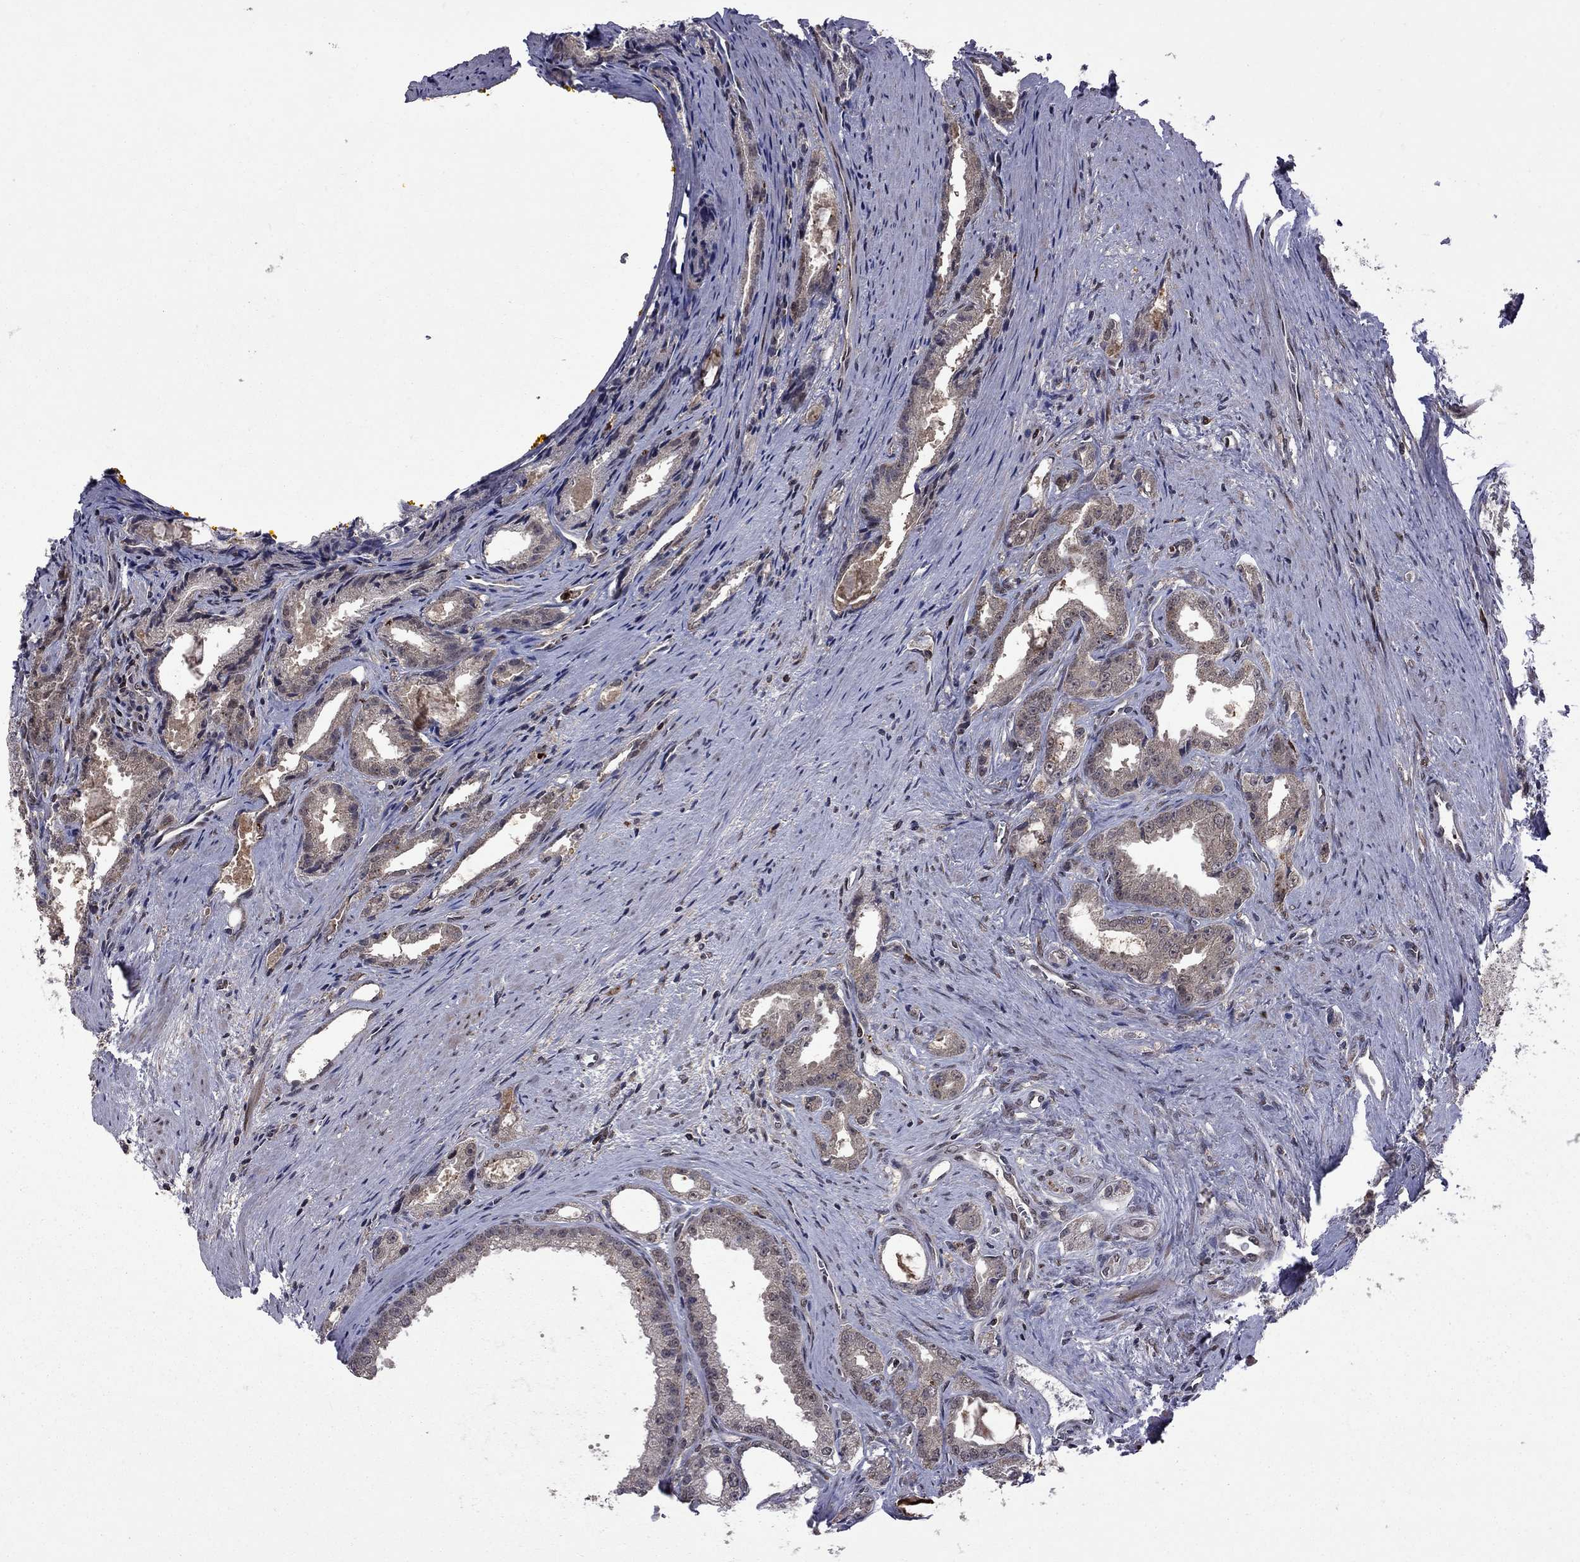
{"staining": {"intensity": "moderate", "quantity": "25%-75%", "location": "cytoplasmic/membranous"}, "tissue": "prostate cancer", "cell_type": "Tumor cells", "image_type": "cancer", "snomed": [{"axis": "morphology", "description": "Adenocarcinoma, NOS"}, {"axis": "morphology", "description": "Adenocarcinoma, High grade"}, {"axis": "topography", "description": "Prostate"}], "caption": "Immunohistochemical staining of human prostate adenocarcinoma (high-grade) demonstrates medium levels of moderate cytoplasmic/membranous protein expression in about 25%-75% of tumor cells.", "gene": "IPP", "patient": {"sex": "male", "age": 70}}